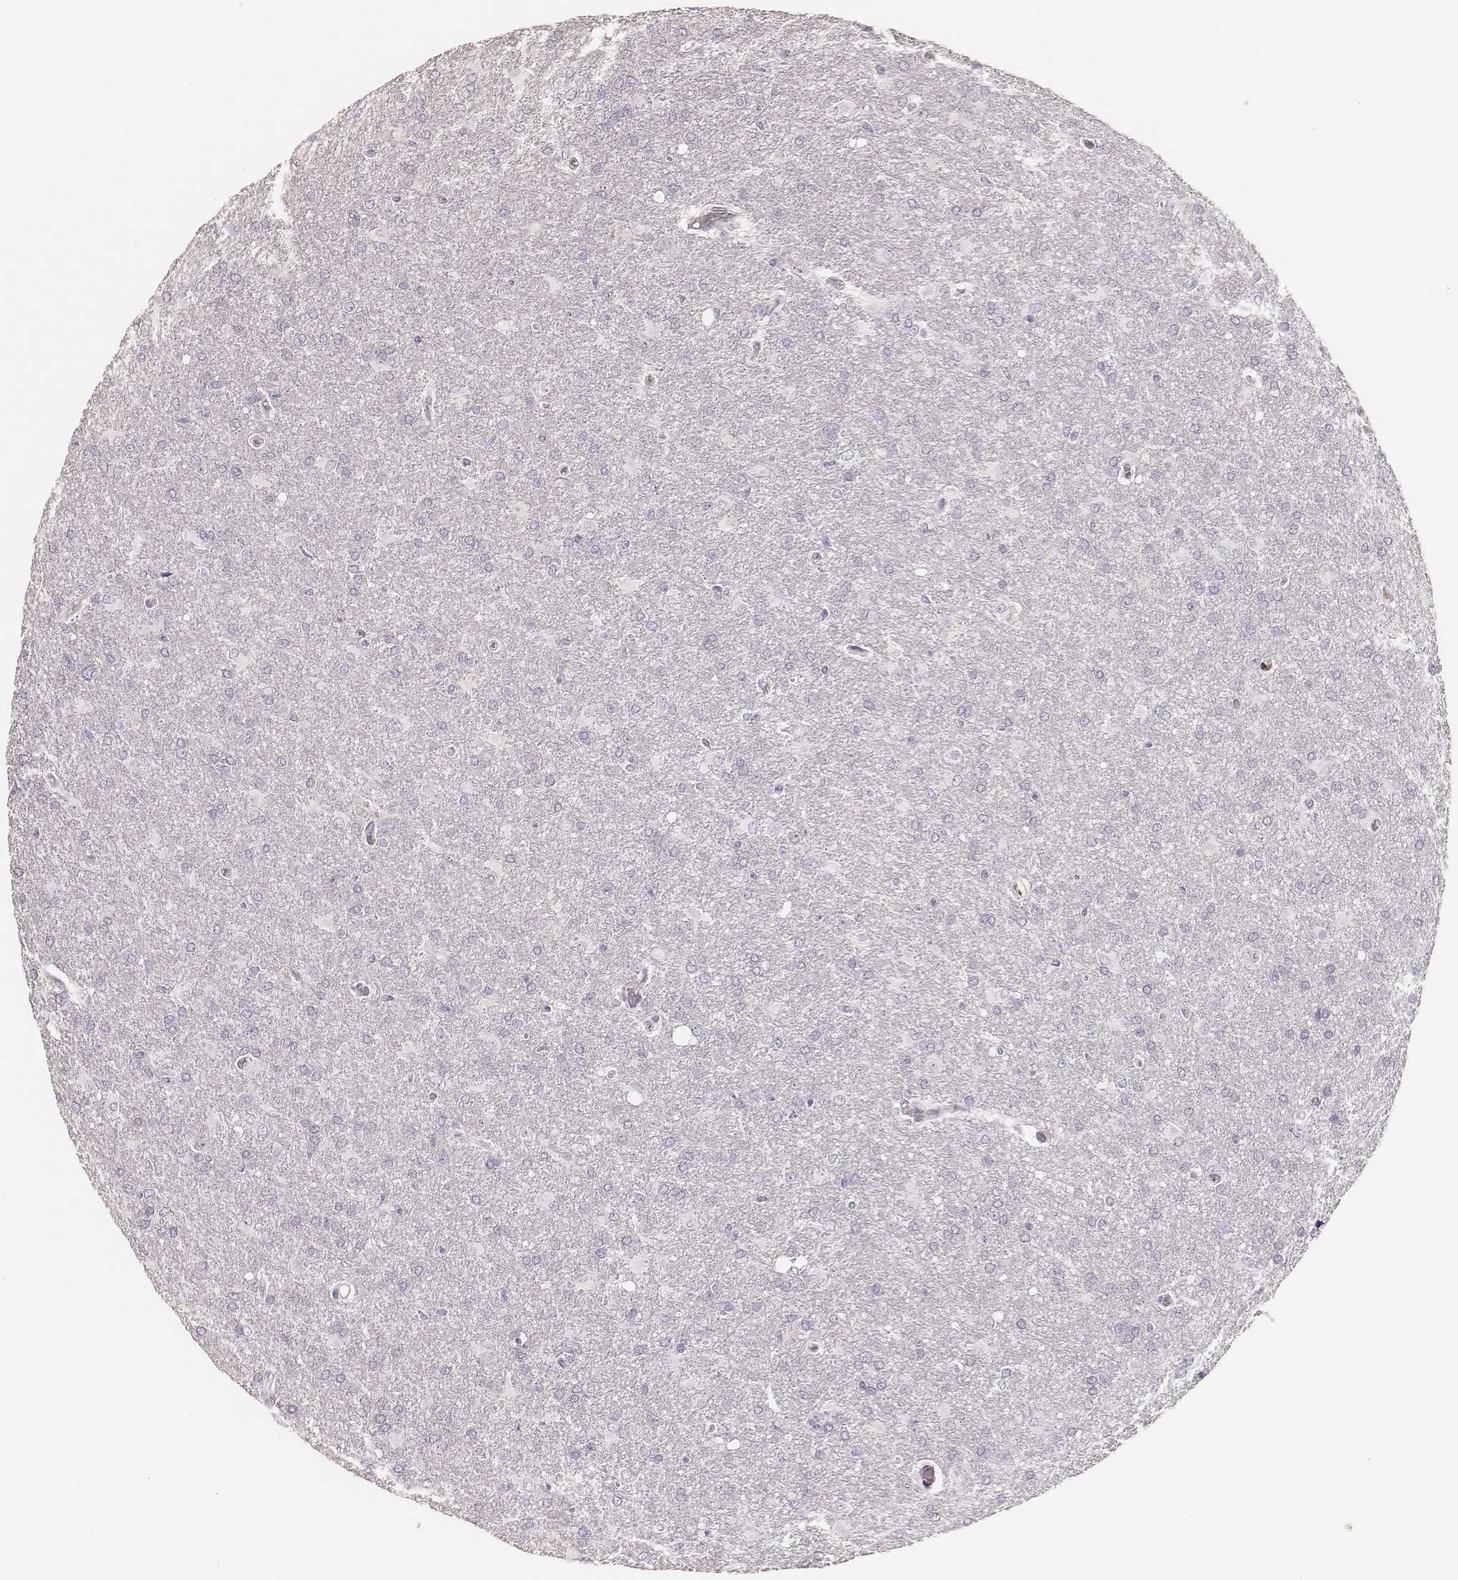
{"staining": {"intensity": "negative", "quantity": "none", "location": "none"}, "tissue": "glioma", "cell_type": "Tumor cells", "image_type": "cancer", "snomed": [{"axis": "morphology", "description": "Glioma, malignant, High grade"}, {"axis": "topography", "description": "Brain"}], "caption": "DAB (3,3'-diaminobenzidine) immunohistochemical staining of malignant high-grade glioma exhibits no significant positivity in tumor cells.", "gene": "HNF4G", "patient": {"sex": "male", "age": 68}}